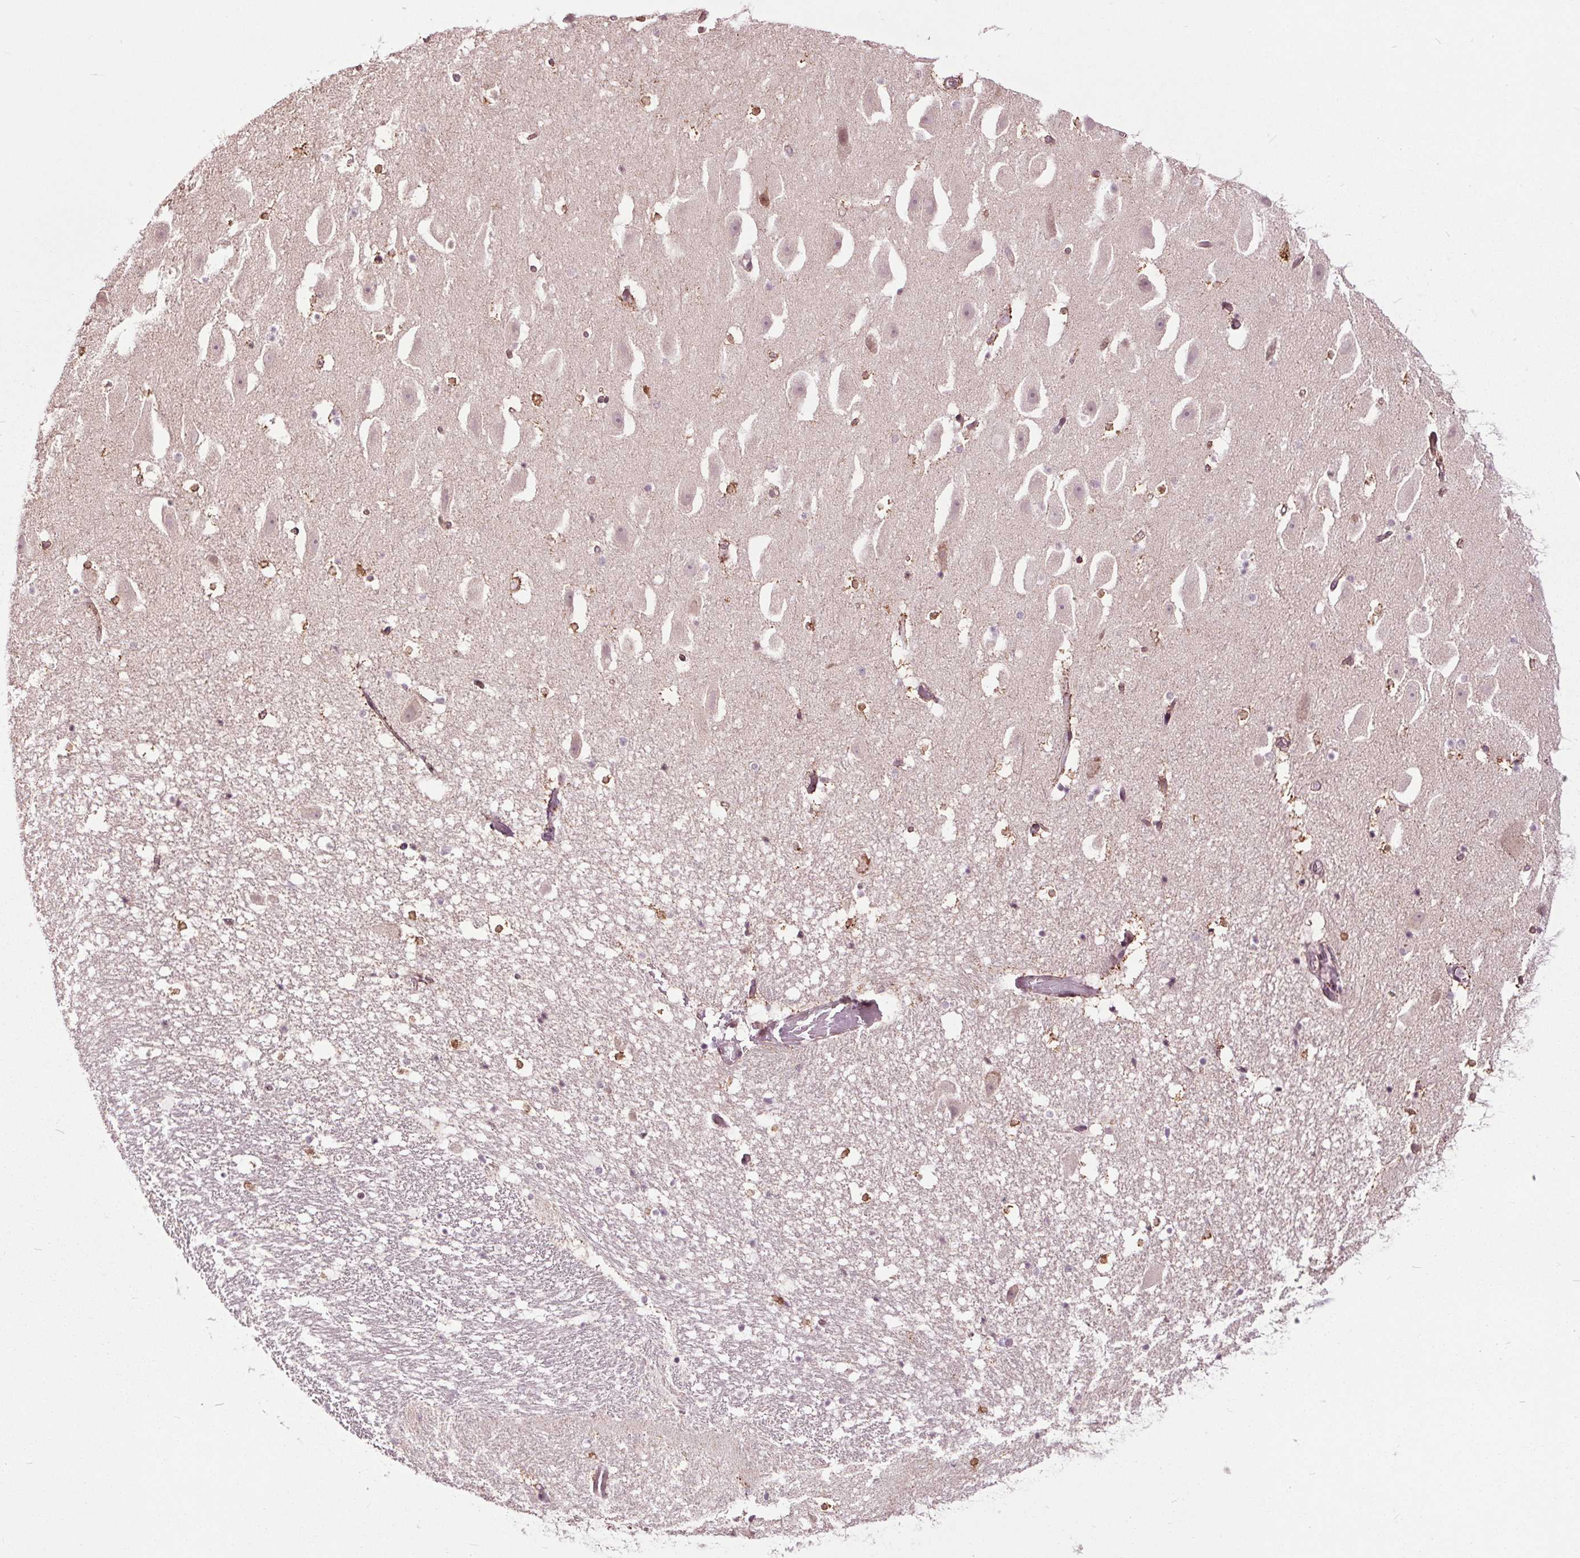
{"staining": {"intensity": "weak", "quantity": "<25%", "location": "cytoplasmic/membranous"}, "tissue": "hippocampus", "cell_type": "Glial cells", "image_type": "normal", "snomed": [{"axis": "morphology", "description": "Normal tissue, NOS"}, {"axis": "topography", "description": "Hippocampus"}], "caption": "This is a histopathology image of immunohistochemistry (IHC) staining of unremarkable hippocampus, which shows no staining in glial cells. Nuclei are stained in blue.", "gene": "HAUS5", "patient": {"sex": "male", "age": 26}}